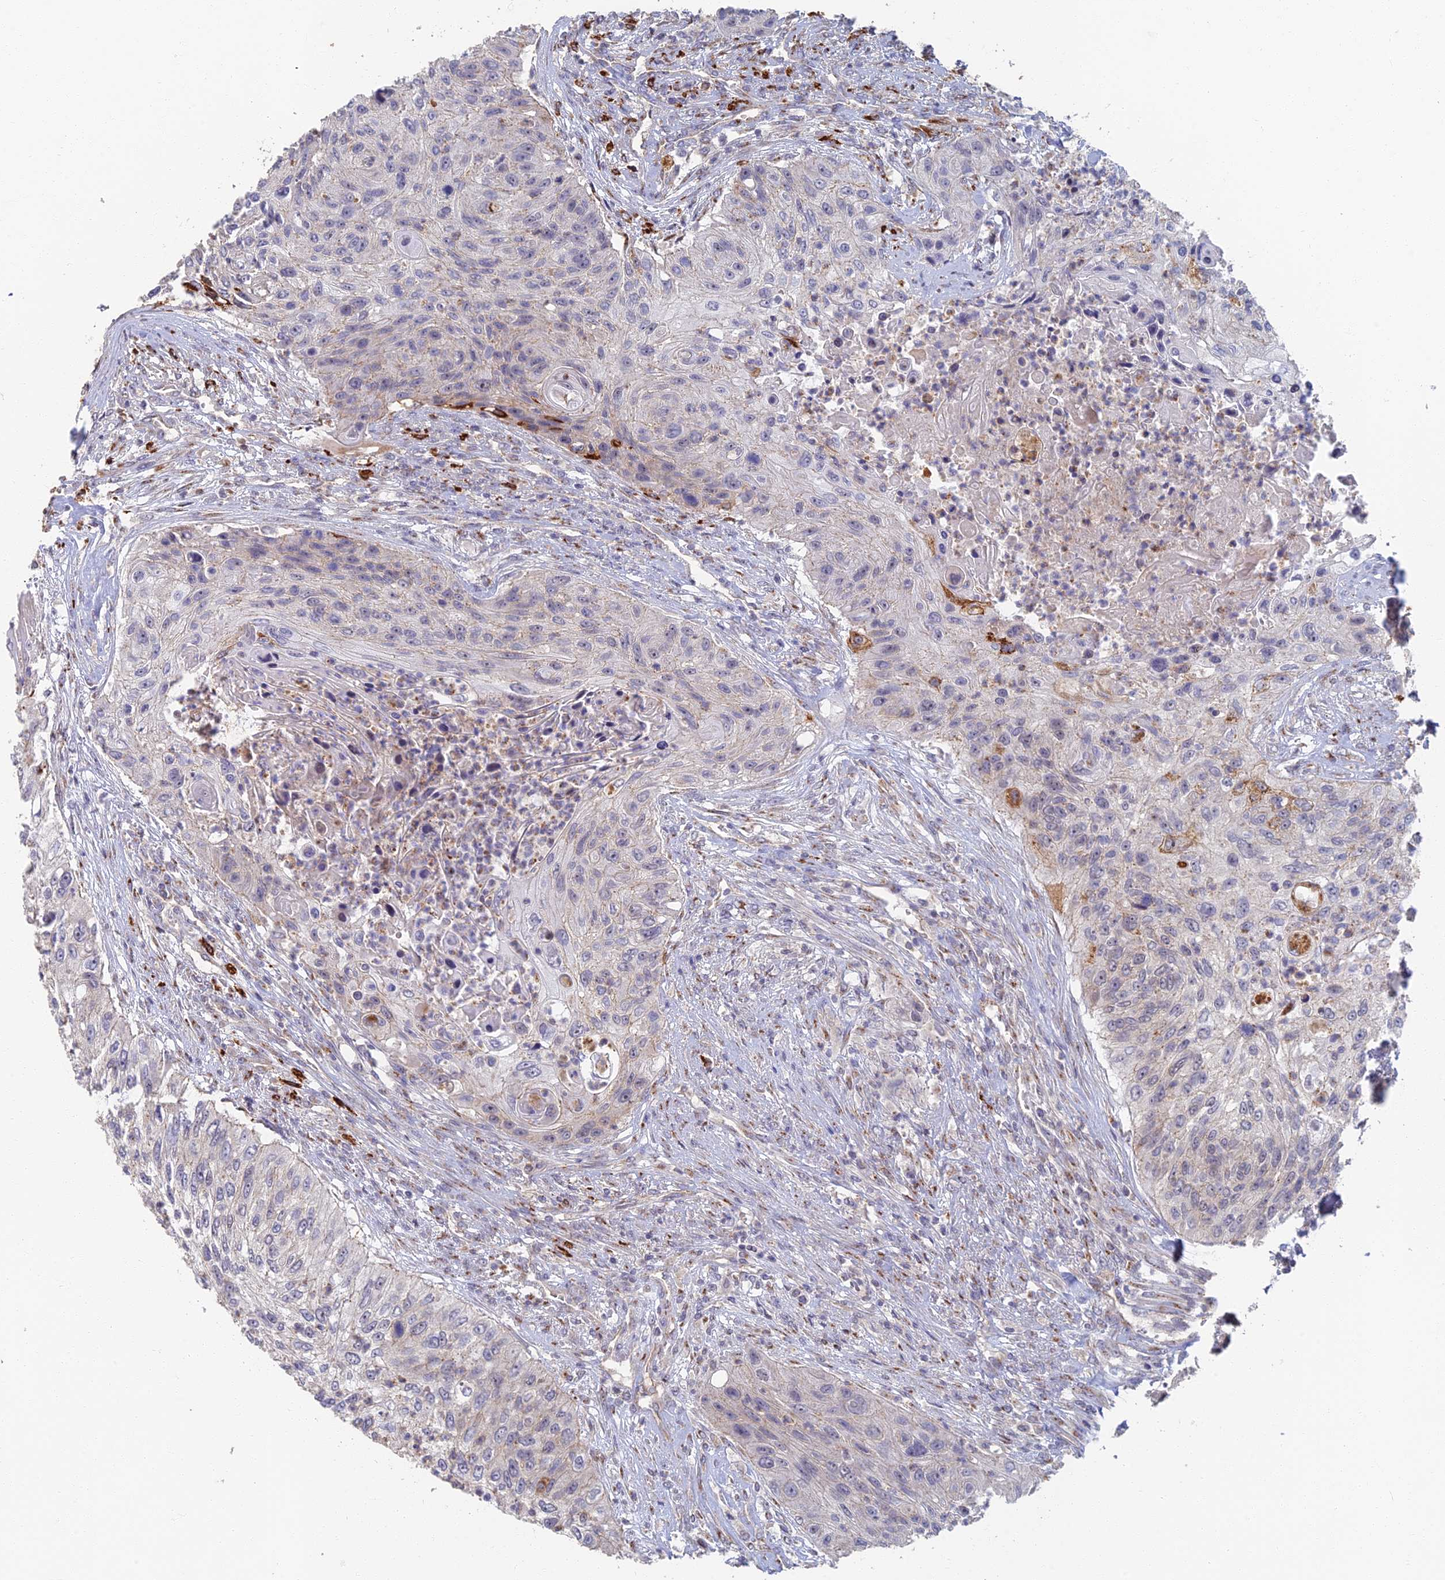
{"staining": {"intensity": "negative", "quantity": "none", "location": "none"}, "tissue": "urothelial cancer", "cell_type": "Tumor cells", "image_type": "cancer", "snomed": [{"axis": "morphology", "description": "Urothelial carcinoma, High grade"}, {"axis": "topography", "description": "Urinary bladder"}], "caption": "Immunohistochemistry photomicrograph of neoplastic tissue: urothelial cancer stained with DAB demonstrates no significant protein expression in tumor cells.", "gene": "GPATCH1", "patient": {"sex": "female", "age": 60}}